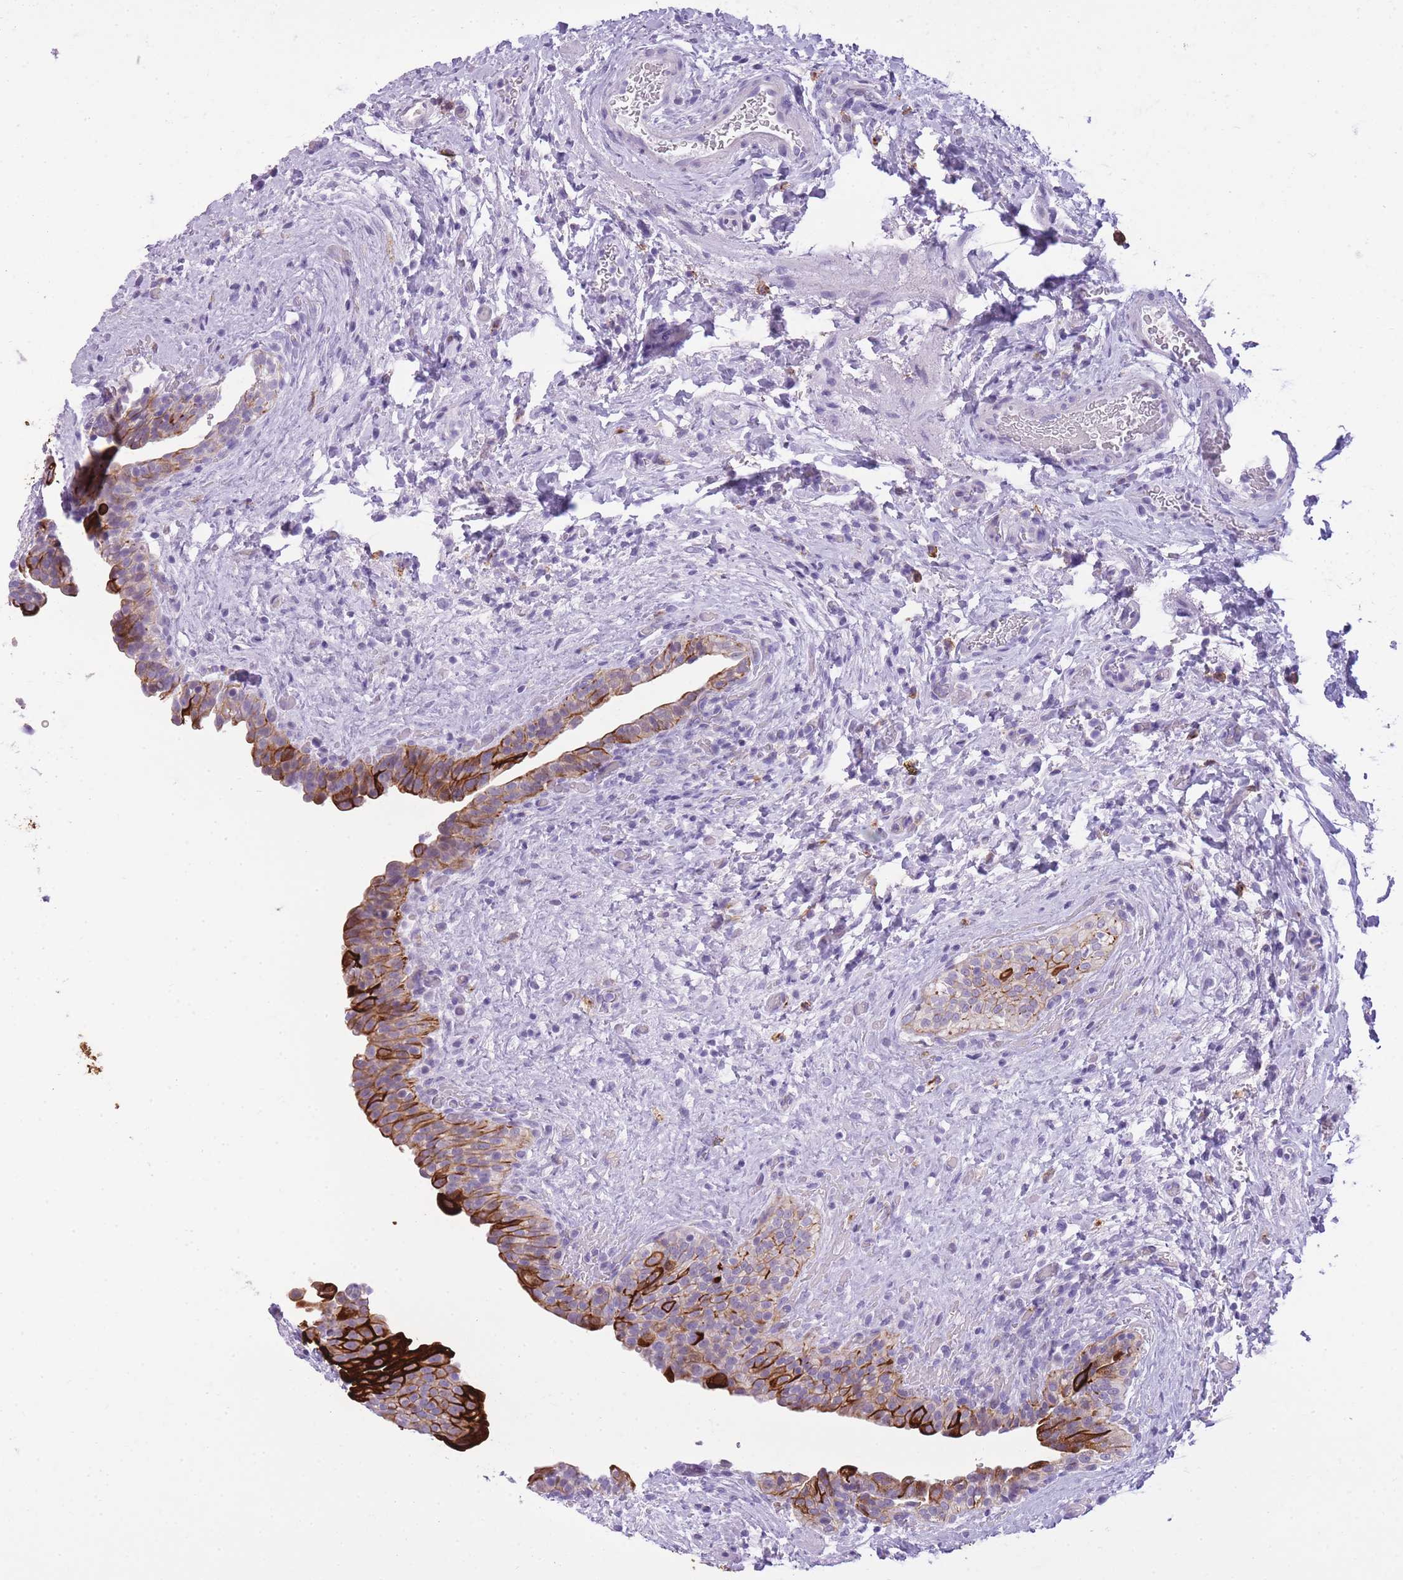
{"staining": {"intensity": "strong", "quantity": "25%-75%", "location": "cytoplasmic/membranous"}, "tissue": "urinary bladder", "cell_type": "Urothelial cells", "image_type": "normal", "snomed": [{"axis": "morphology", "description": "Normal tissue, NOS"}, {"axis": "topography", "description": "Urinary bladder"}], "caption": "Strong cytoplasmic/membranous expression for a protein is seen in approximately 25%-75% of urothelial cells of benign urinary bladder using immunohistochemistry.", "gene": "RADX", "patient": {"sex": "male", "age": 69}}